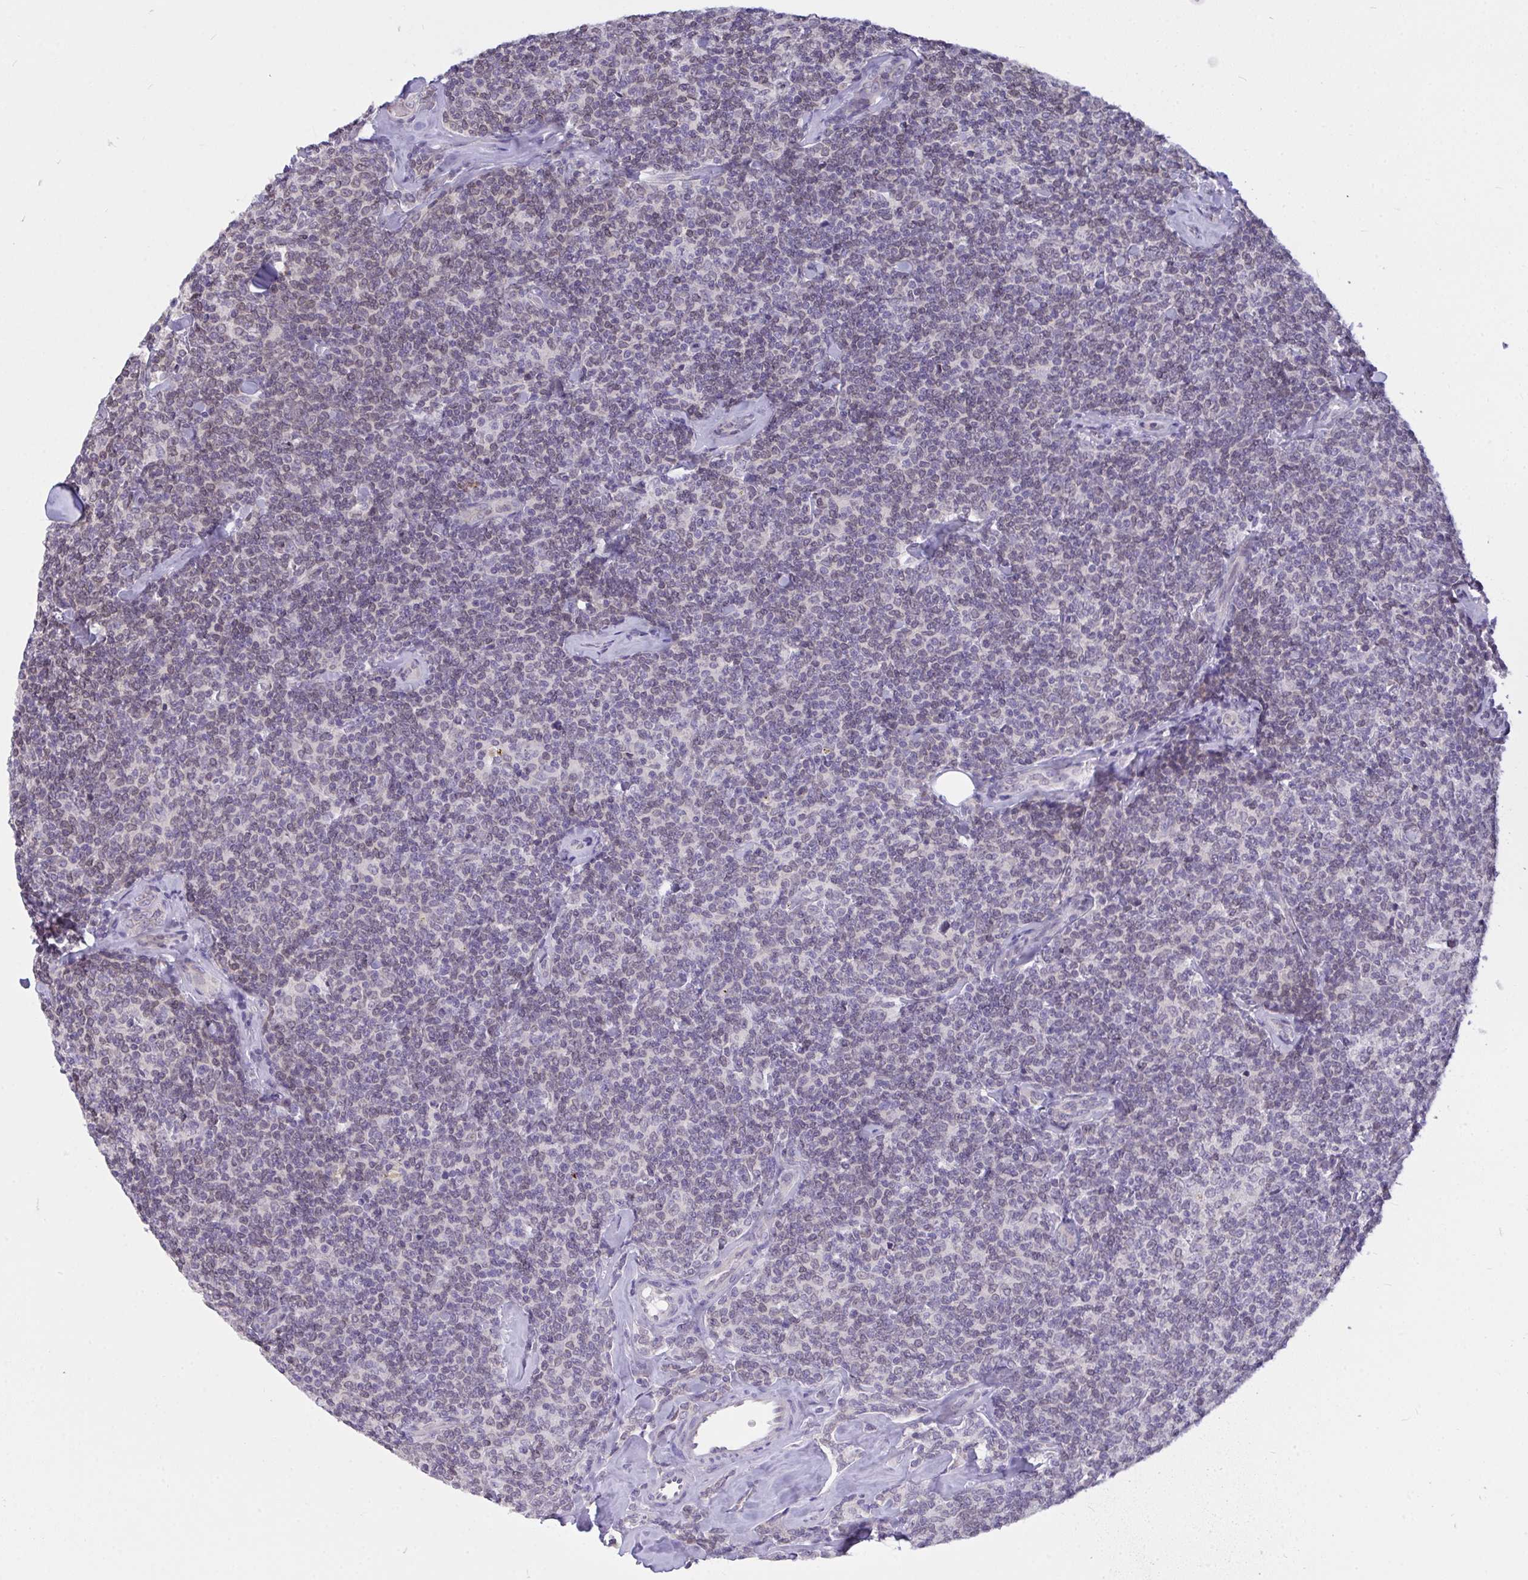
{"staining": {"intensity": "negative", "quantity": "none", "location": "none"}, "tissue": "lymphoma", "cell_type": "Tumor cells", "image_type": "cancer", "snomed": [{"axis": "morphology", "description": "Malignant lymphoma, non-Hodgkin's type, Low grade"}, {"axis": "topography", "description": "Lymph node"}], "caption": "This is a photomicrograph of immunohistochemistry staining of lymphoma, which shows no staining in tumor cells.", "gene": "SEMA6B", "patient": {"sex": "female", "age": 56}}